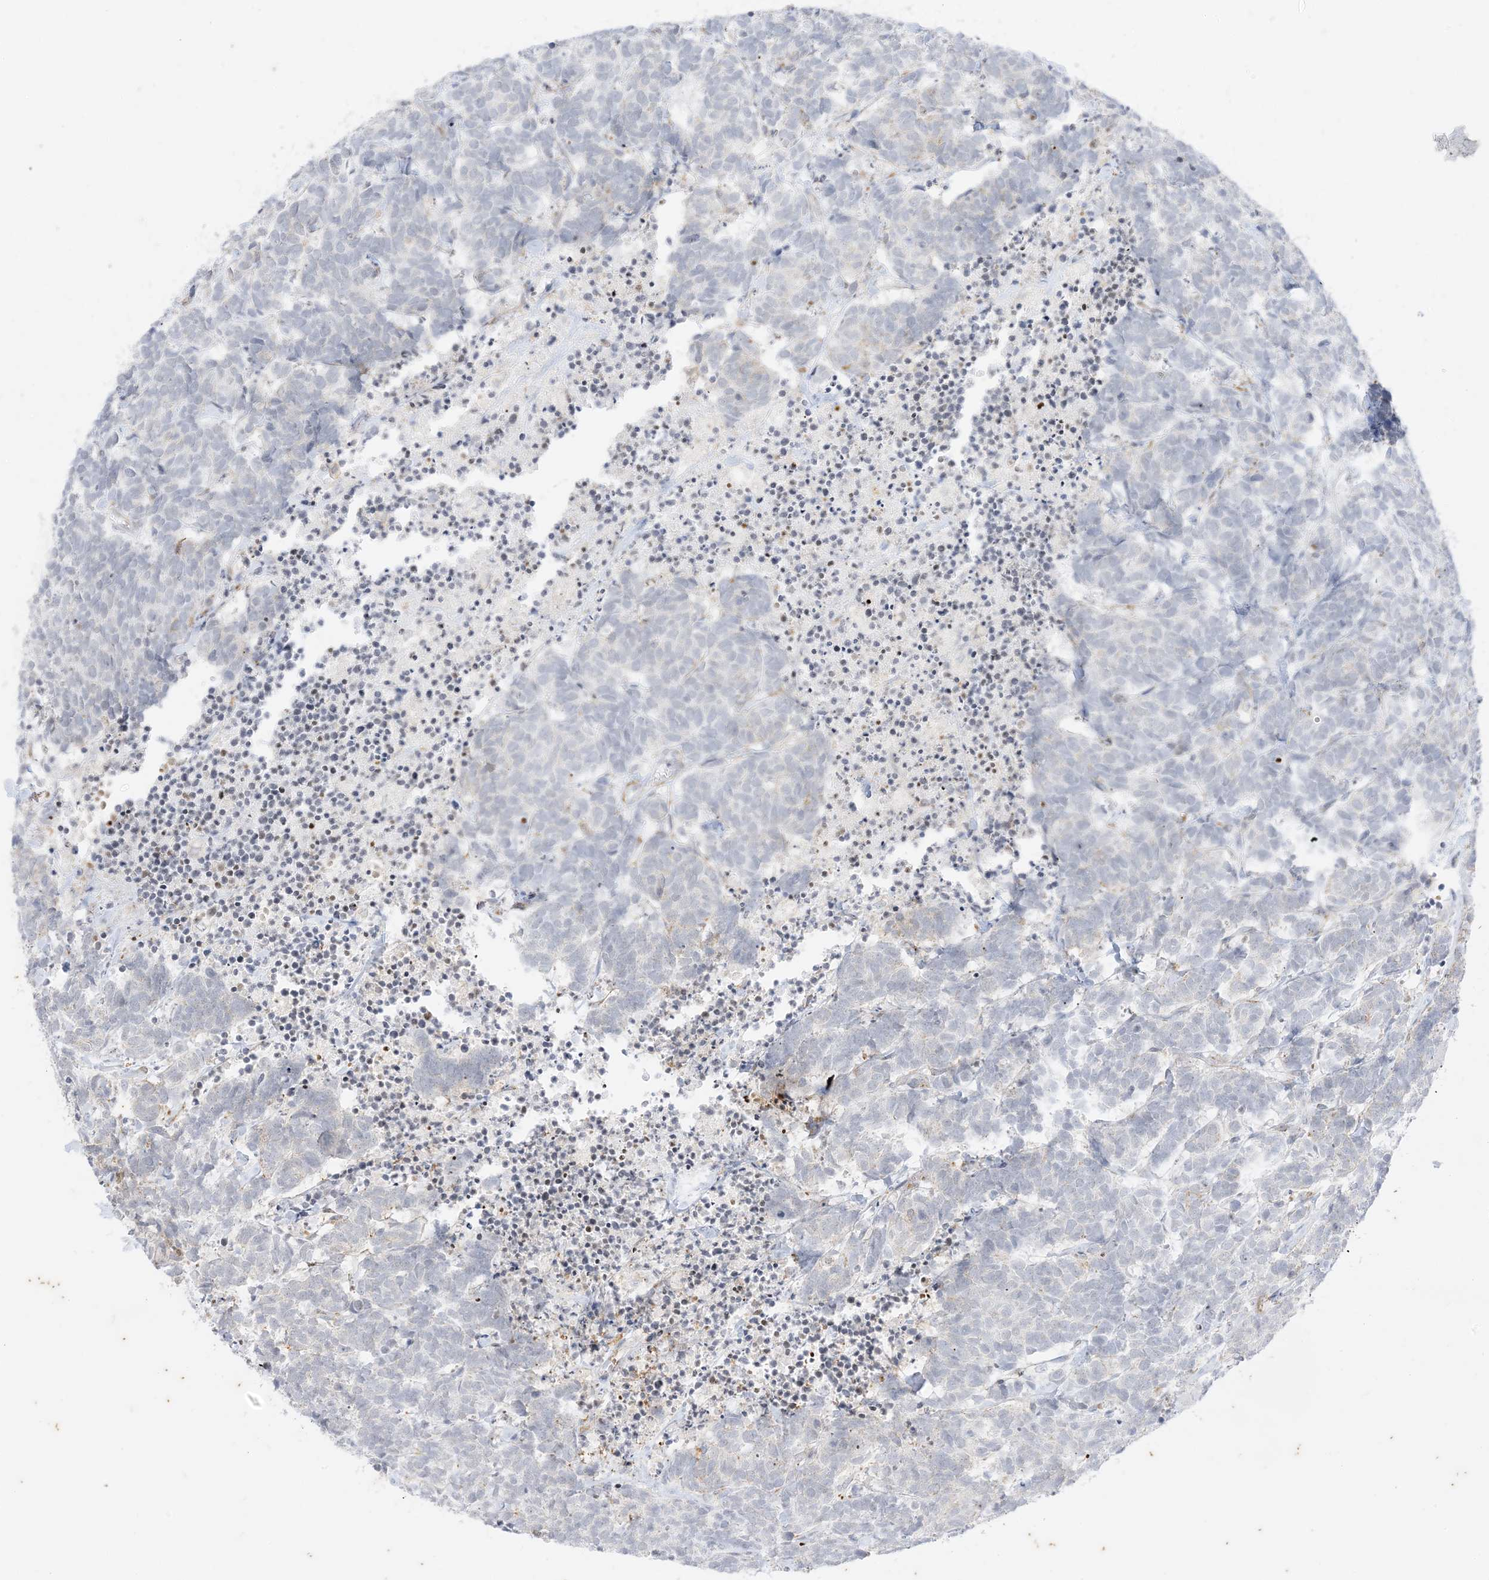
{"staining": {"intensity": "negative", "quantity": "none", "location": "none"}, "tissue": "carcinoid", "cell_type": "Tumor cells", "image_type": "cancer", "snomed": [{"axis": "morphology", "description": "Carcinoma, NOS"}, {"axis": "morphology", "description": "Carcinoid, malignant, NOS"}, {"axis": "topography", "description": "Urinary bladder"}], "caption": "A high-resolution histopathology image shows immunohistochemistry staining of carcinoma, which demonstrates no significant expression in tumor cells. (DAB immunohistochemistry with hematoxylin counter stain).", "gene": "RAC1", "patient": {"sex": "male", "age": 57}}